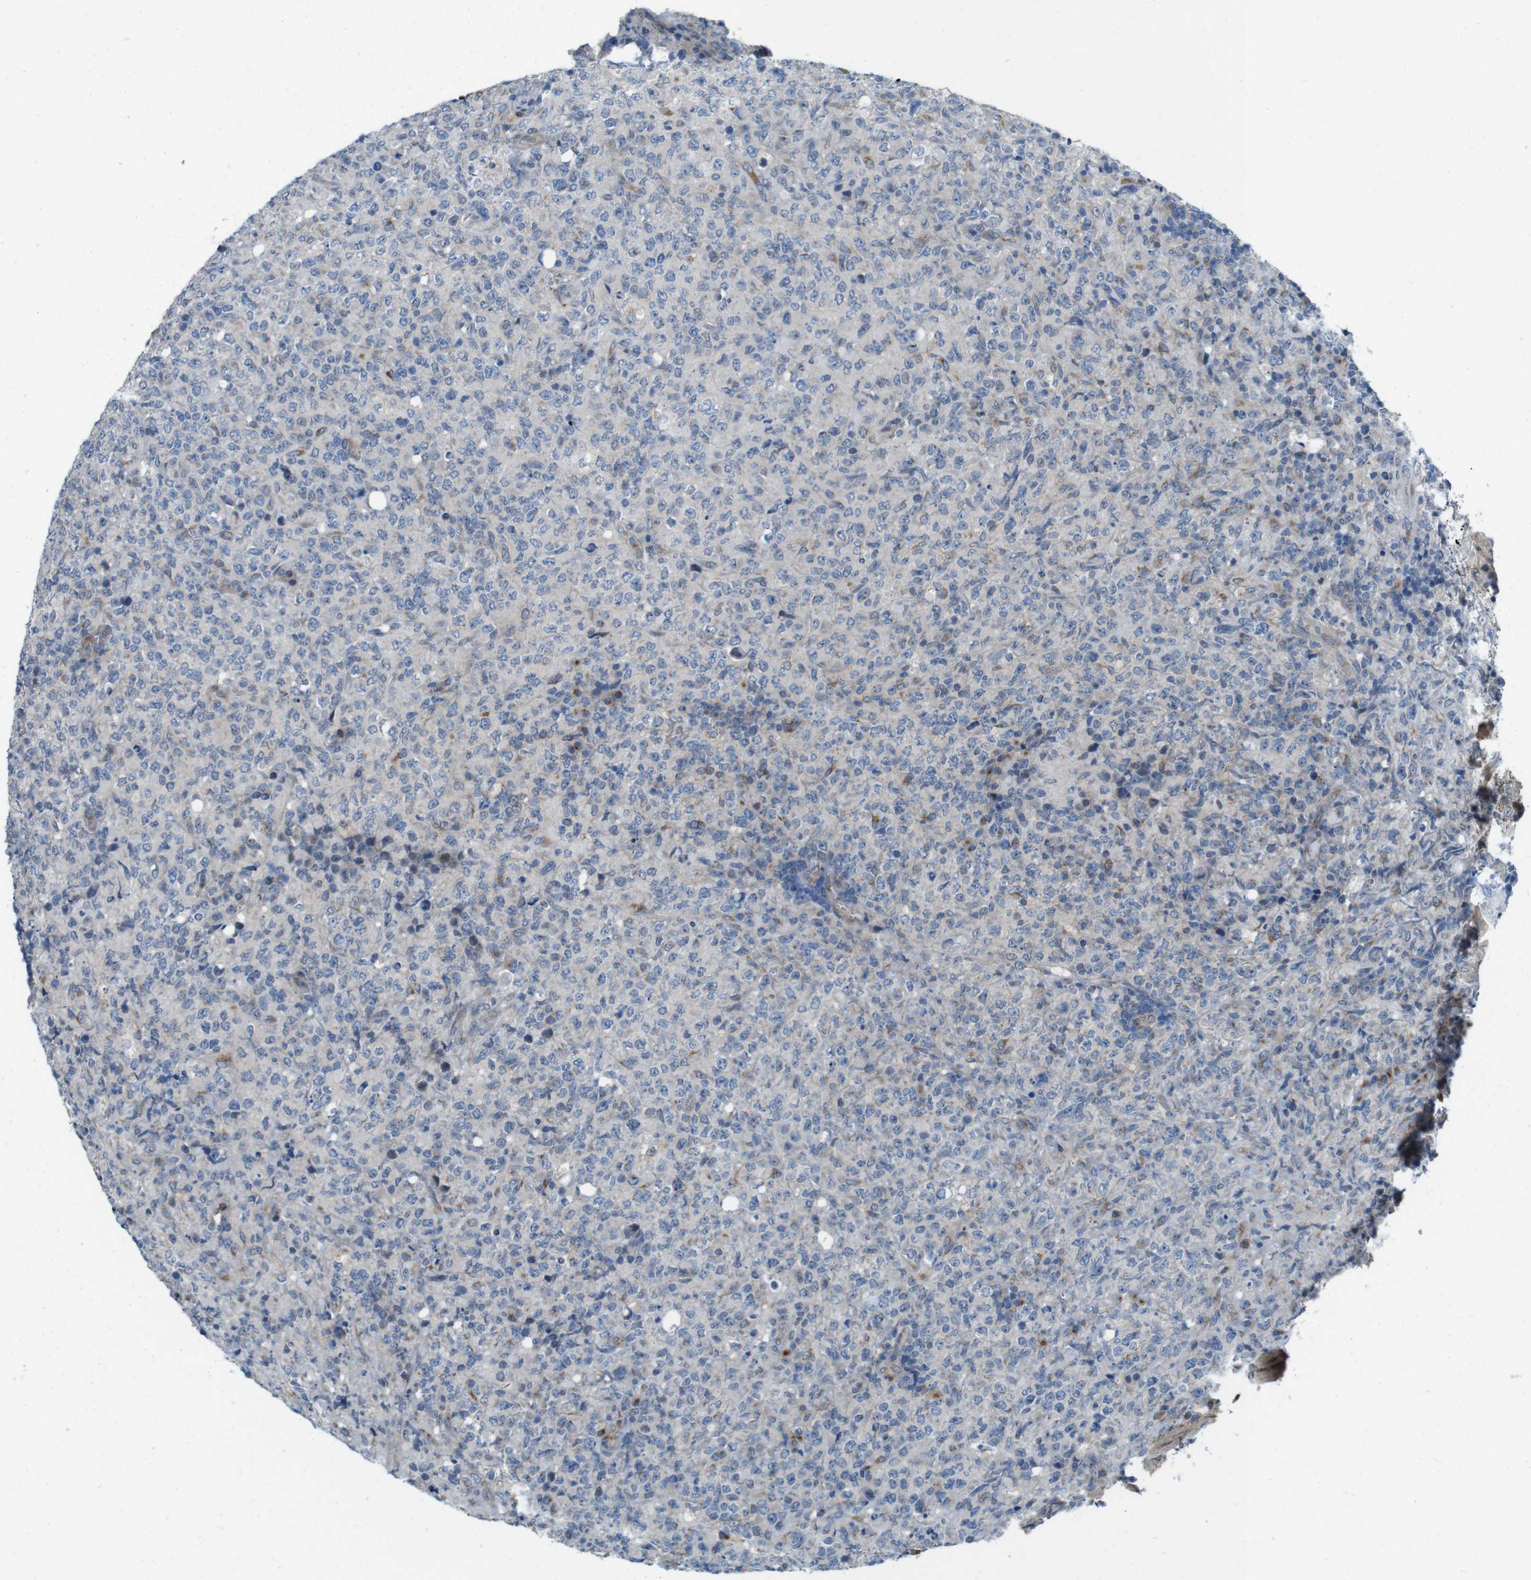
{"staining": {"intensity": "negative", "quantity": "none", "location": "none"}, "tissue": "lymphoma", "cell_type": "Tumor cells", "image_type": "cancer", "snomed": [{"axis": "morphology", "description": "Malignant lymphoma, non-Hodgkin's type, High grade"}, {"axis": "topography", "description": "Tonsil"}], "caption": "A high-resolution histopathology image shows IHC staining of lymphoma, which exhibits no significant expression in tumor cells.", "gene": "SKI", "patient": {"sex": "female", "age": 36}}